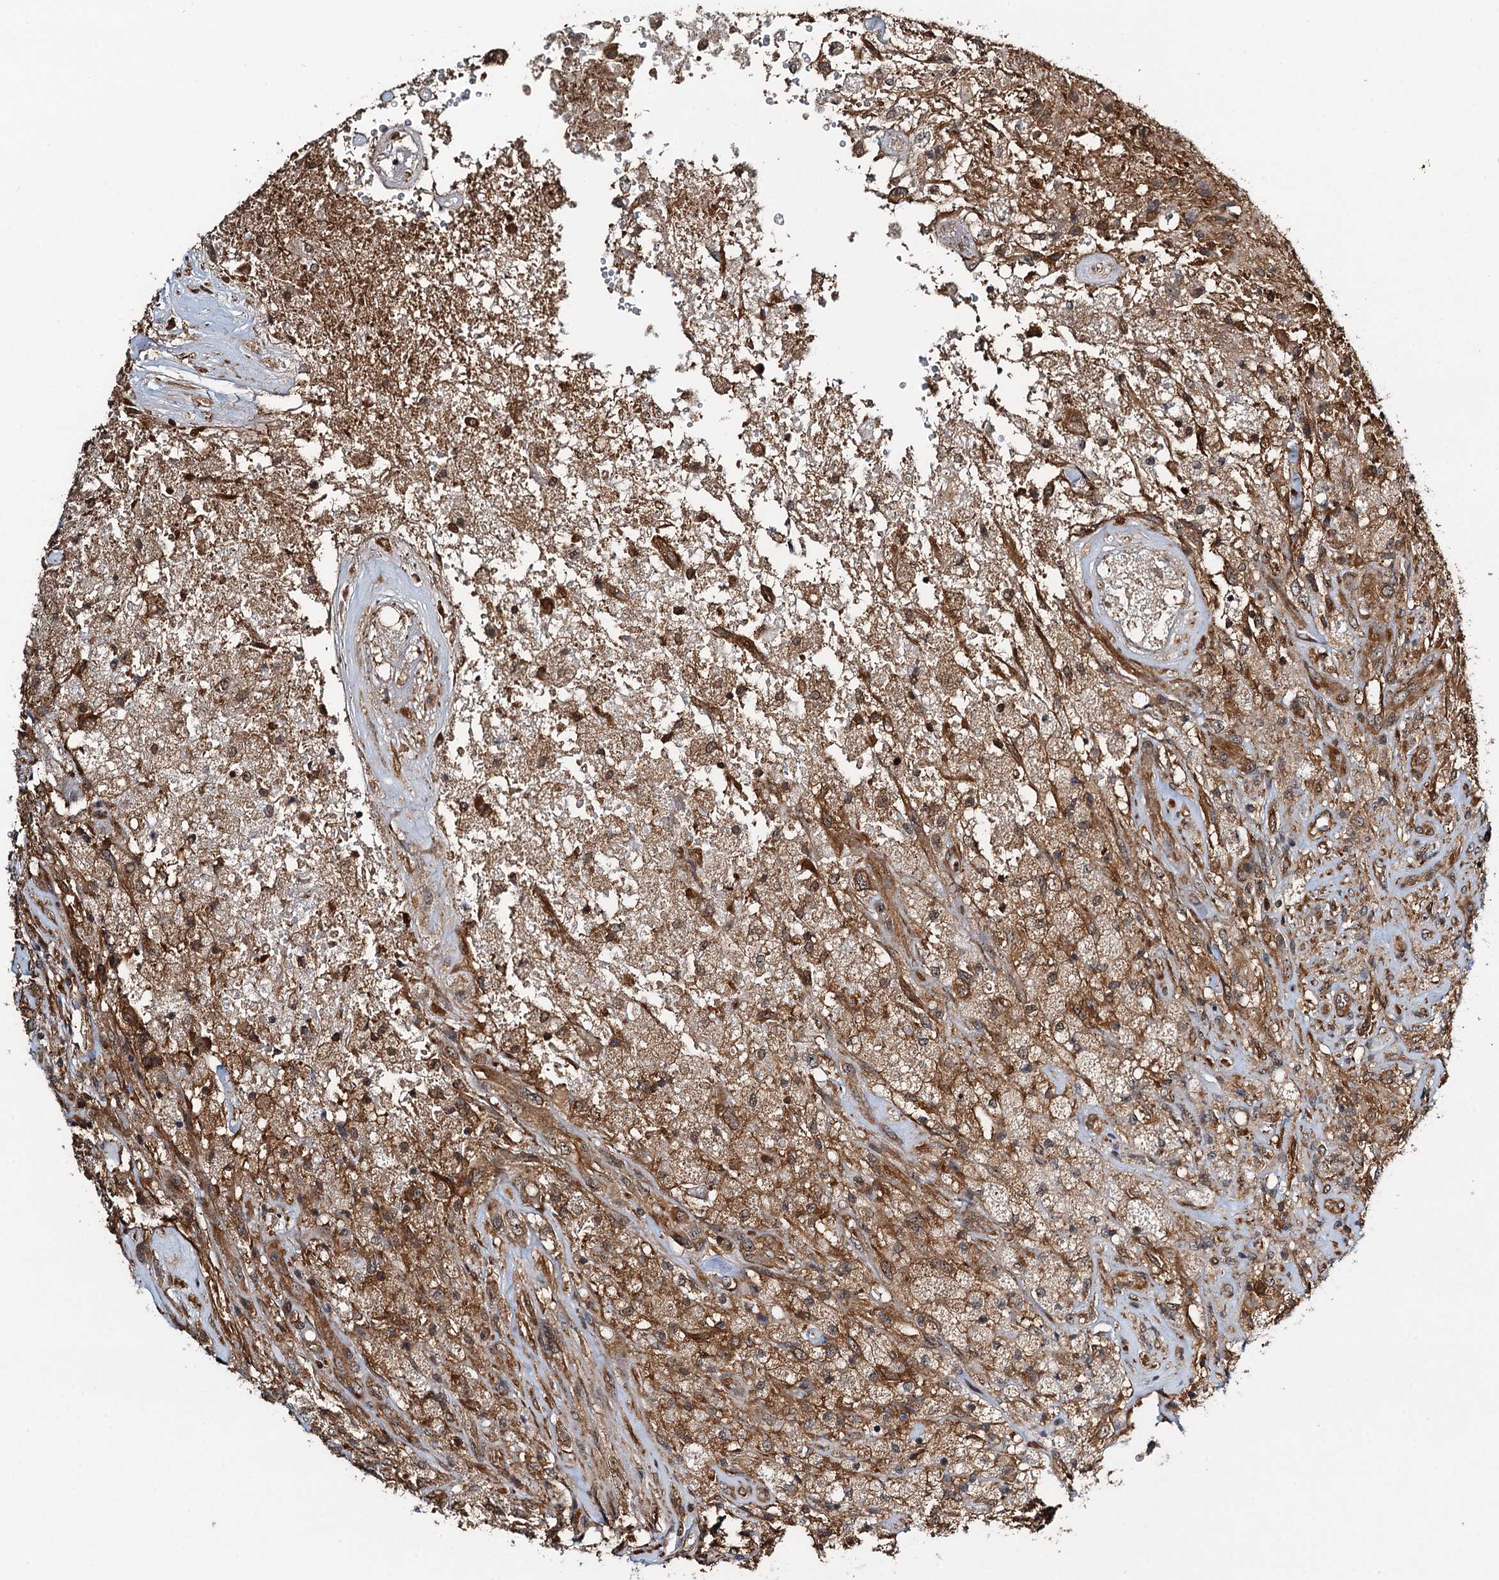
{"staining": {"intensity": "moderate", "quantity": ">75%", "location": "cytoplasmic/membranous"}, "tissue": "glioma", "cell_type": "Tumor cells", "image_type": "cancer", "snomed": [{"axis": "morphology", "description": "Glioma, malignant, High grade"}, {"axis": "topography", "description": "Brain"}], "caption": "Brown immunohistochemical staining in human glioma exhibits moderate cytoplasmic/membranous positivity in approximately >75% of tumor cells.", "gene": "WHAMM", "patient": {"sex": "male", "age": 56}}